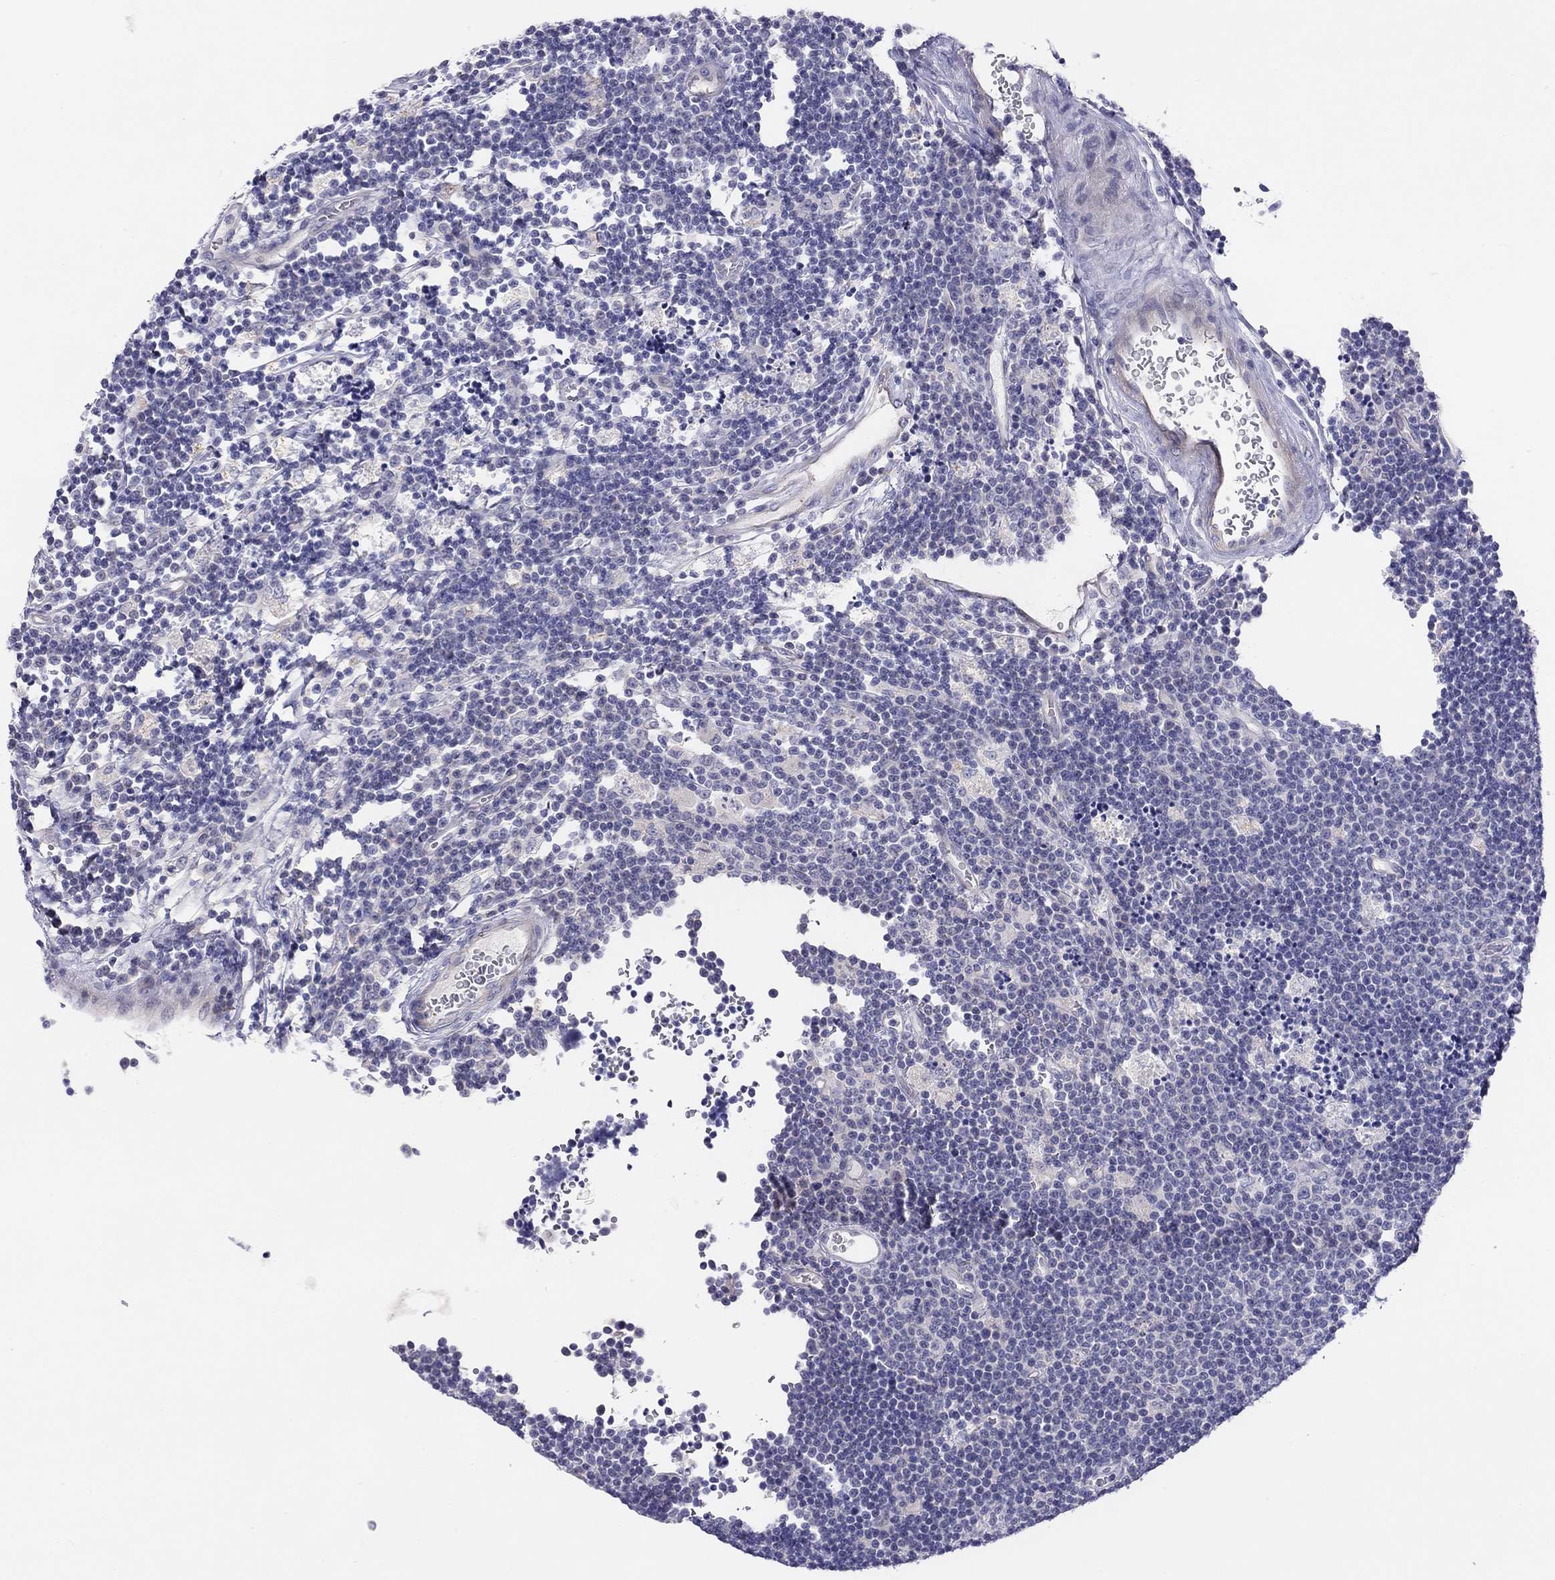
{"staining": {"intensity": "negative", "quantity": "none", "location": "none"}, "tissue": "lymphoma", "cell_type": "Tumor cells", "image_type": "cancer", "snomed": [{"axis": "morphology", "description": "Malignant lymphoma, non-Hodgkin's type, Low grade"}, {"axis": "topography", "description": "Brain"}], "caption": "An immunohistochemistry (IHC) micrograph of lymphoma is shown. There is no staining in tumor cells of lymphoma. (Immunohistochemistry (ihc), brightfield microscopy, high magnification).", "gene": "MGAT4C", "patient": {"sex": "female", "age": 66}}